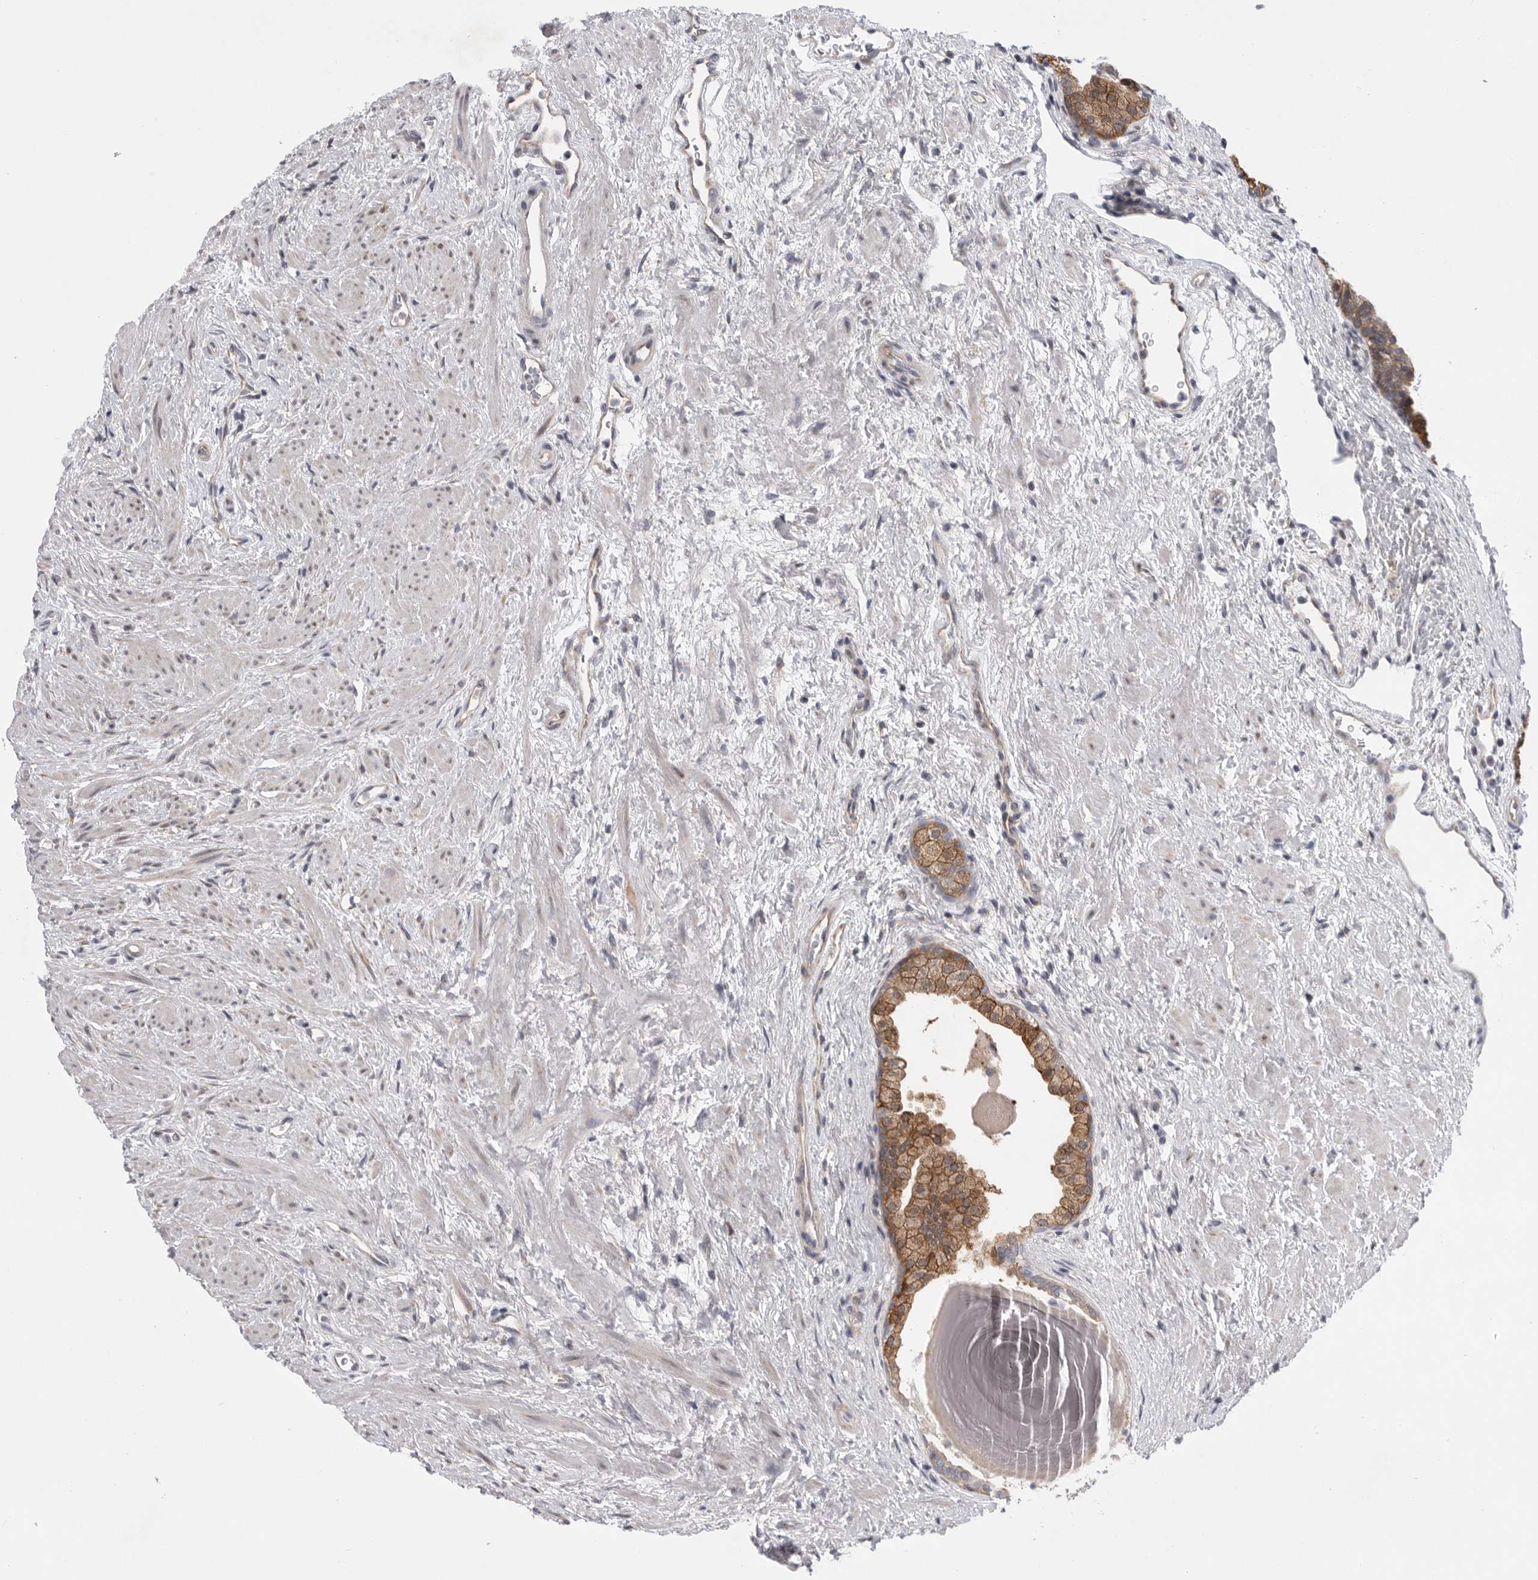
{"staining": {"intensity": "moderate", "quantity": ">75%", "location": "cytoplasmic/membranous"}, "tissue": "prostate", "cell_type": "Glandular cells", "image_type": "normal", "snomed": [{"axis": "morphology", "description": "Normal tissue, NOS"}, {"axis": "topography", "description": "Prostate"}], "caption": "The histopathology image shows a brown stain indicating the presence of a protein in the cytoplasmic/membranous of glandular cells in prostate. (DAB IHC with brightfield microscopy, high magnification).", "gene": "FBXO43", "patient": {"sex": "male", "age": 48}}